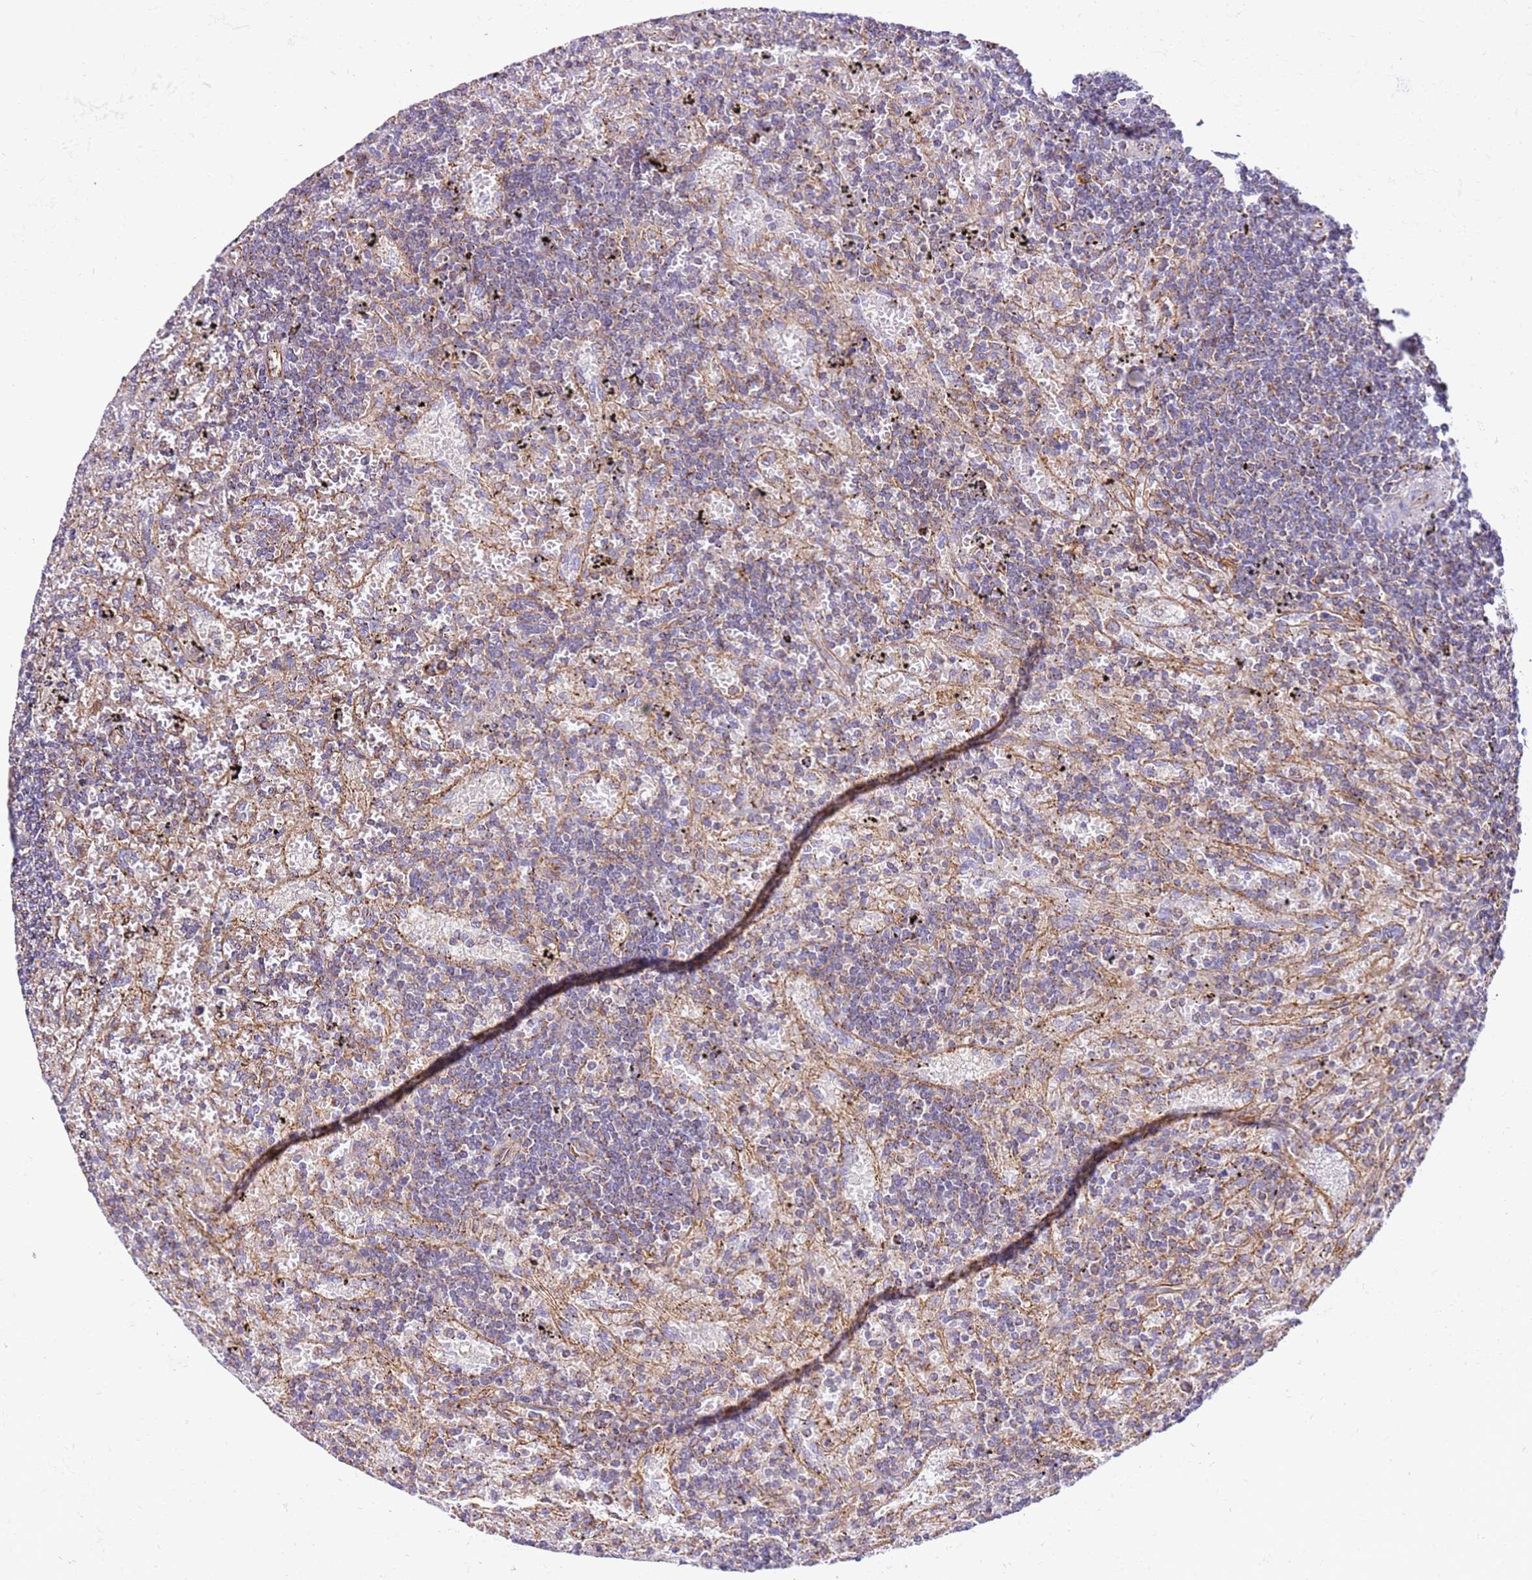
{"staining": {"intensity": "weak", "quantity": "<25%", "location": "cytoplasmic/membranous"}, "tissue": "lymphoma", "cell_type": "Tumor cells", "image_type": "cancer", "snomed": [{"axis": "morphology", "description": "Malignant lymphoma, non-Hodgkin's type, Low grade"}, {"axis": "topography", "description": "Spleen"}], "caption": "DAB (3,3'-diaminobenzidine) immunohistochemical staining of human lymphoma reveals no significant expression in tumor cells.", "gene": "MRPL20", "patient": {"sex": "male", "age": 76}}